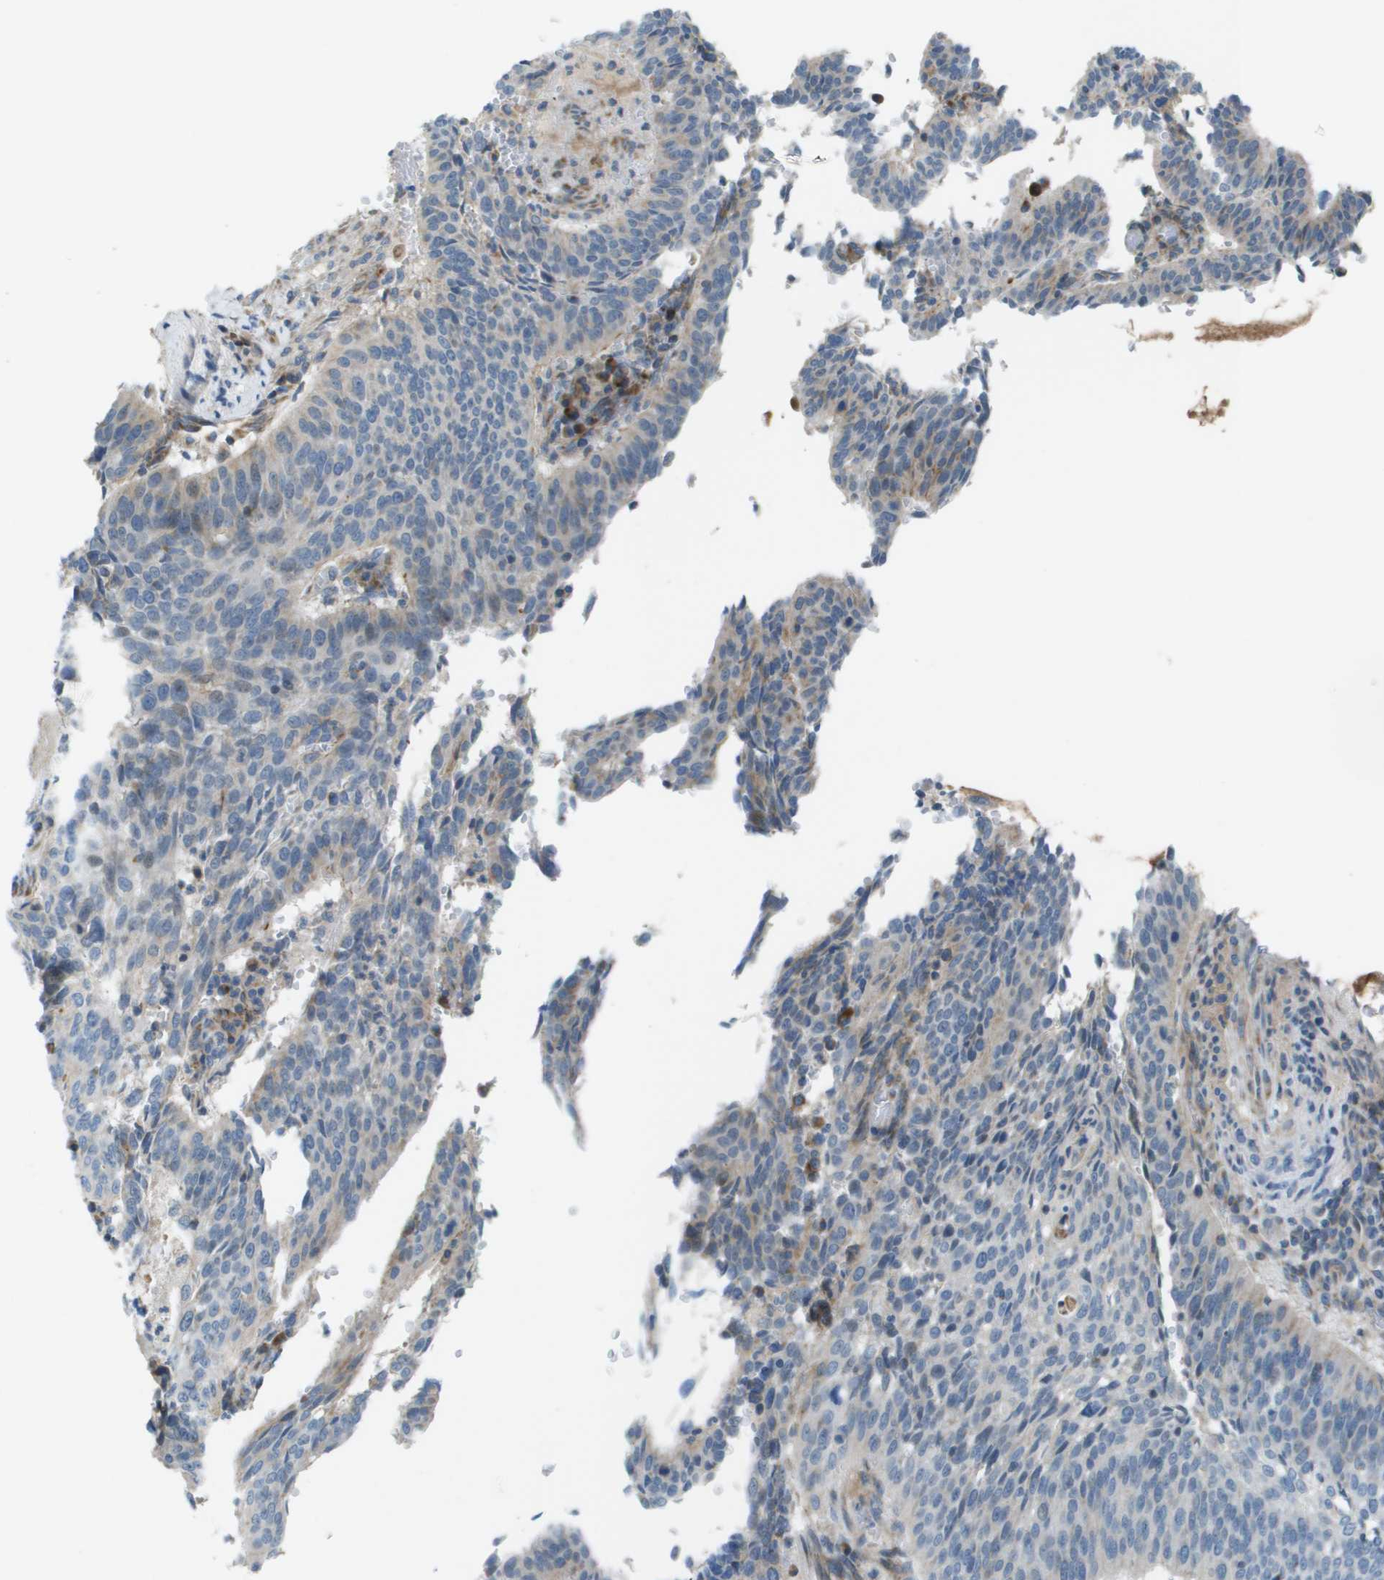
{"staining": {"intensity": "negative", "quantity": "none", "location": "none"}, "tissue": "cervical cancer", "cell_type": "Tumor cells", "image_type": "cancer", "snomed": [{"axis": "morphology", "description": "Normal tissue, NOS"}, {"axis": "morphology", "description": "Squamous cell carcinoma, NOS"}, {"axis": "topography", "description": "Cervix"}], "caption": "This image is of cervical cancer stained with immunohistochemistry to label a protein in brown with the nuclei are counter-stained blue. There is no staining in tumor cells.", "gene": "GALNT6", "patient": {"sex": "female", "age": 39}}